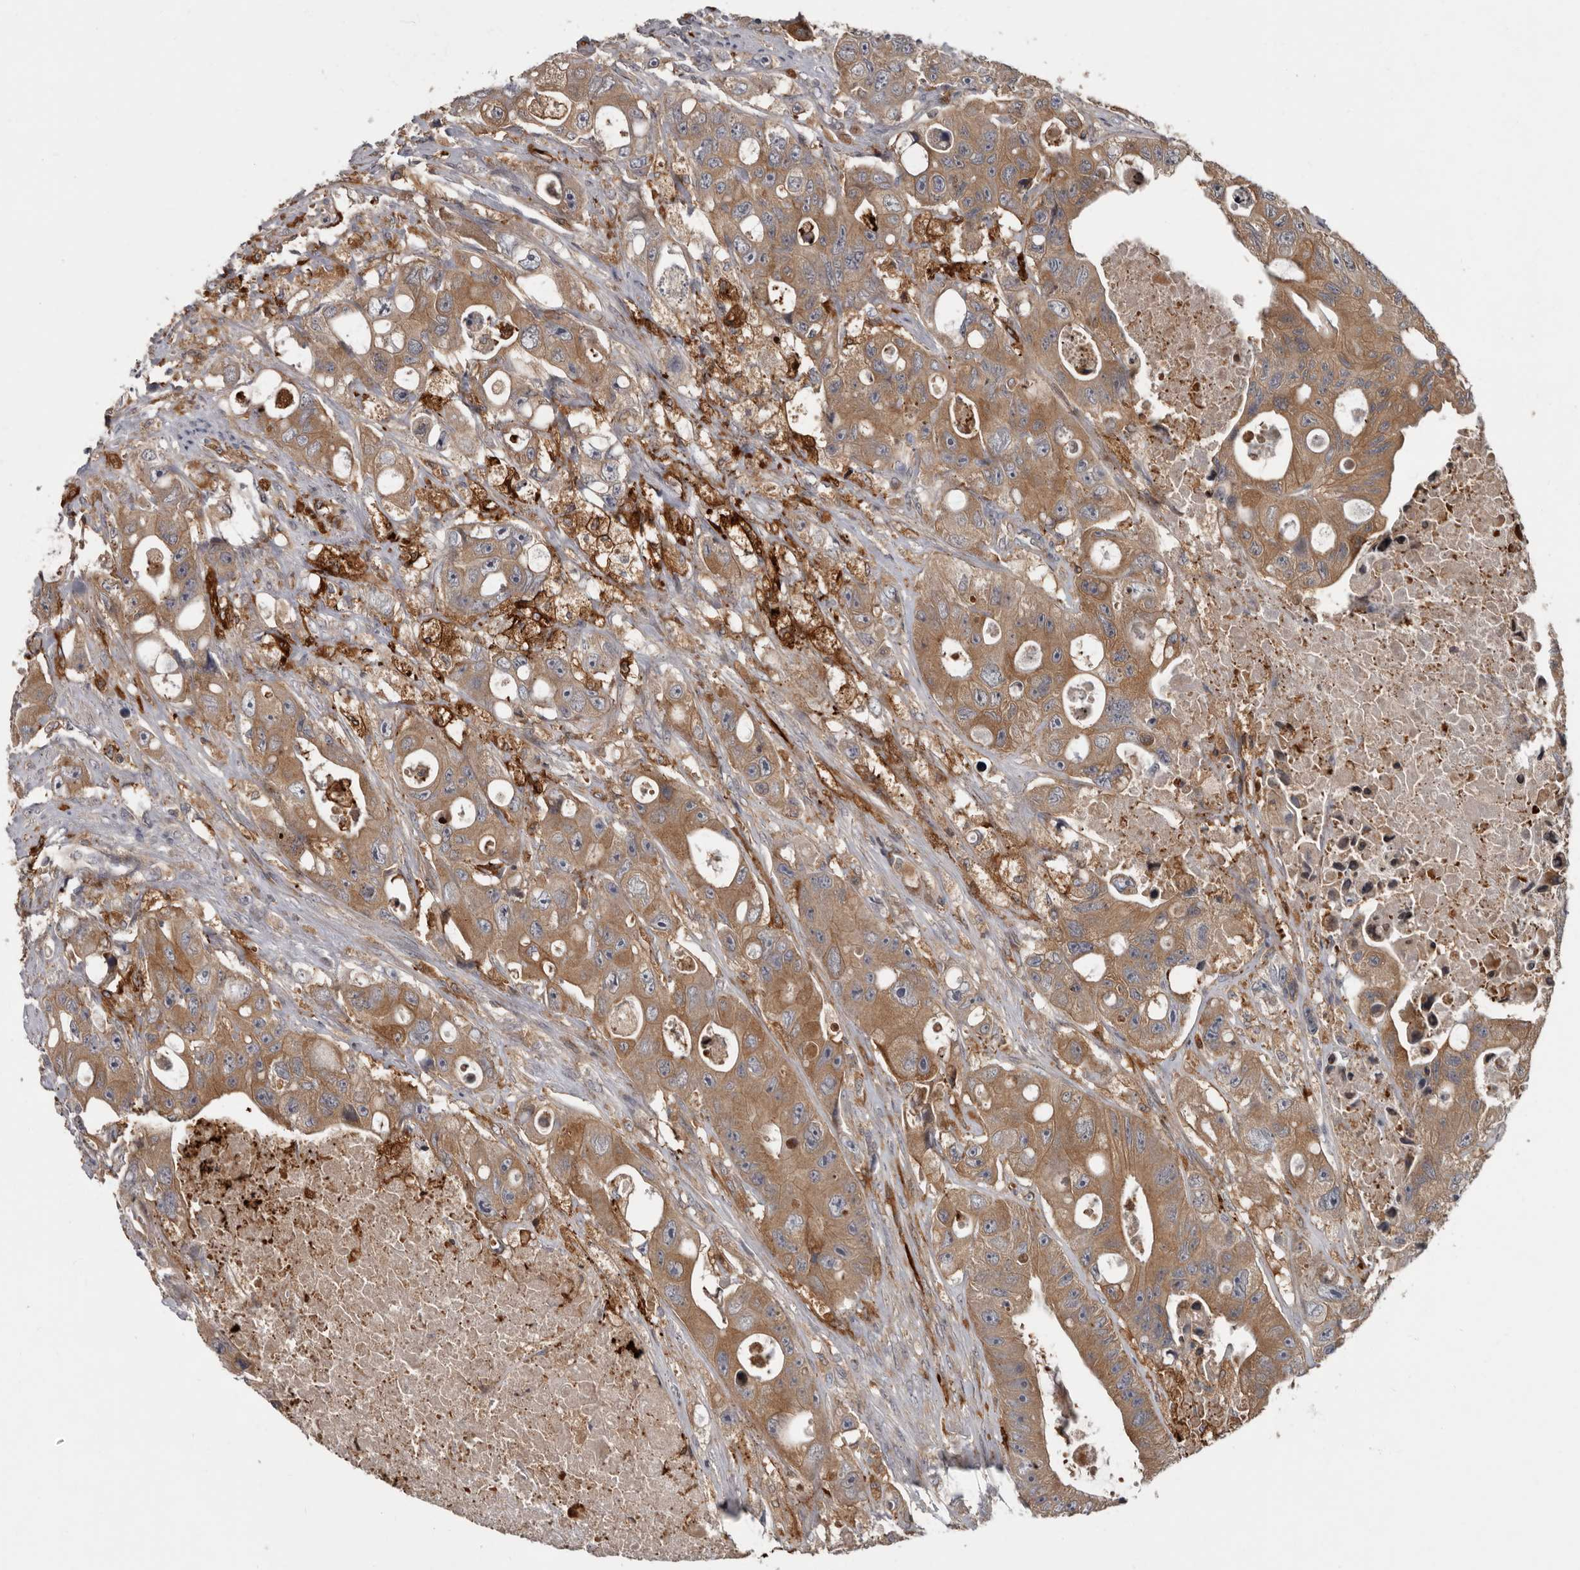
{"staining": {"intensity": "moderate", "quantity": ">75%", "location": "cytoplasmic/membranous"}, "tissue": "colorectal cancer", "cell_type": "Tumor cells", "image_type": "cancer", "snomed": [{"axis": "morphology", "description": "Adenocarcinoma, NOS"}, {"axis": "topography", "description": "Colon"}], "caption": "A micrograph of colorectal adenocarcinoma stained for a protein exhibits moderate cytoplasmic/membranous brown staining in tumor cells.", "gene": "FGFR4", "patient": {"sex": "female", "age": 46}}